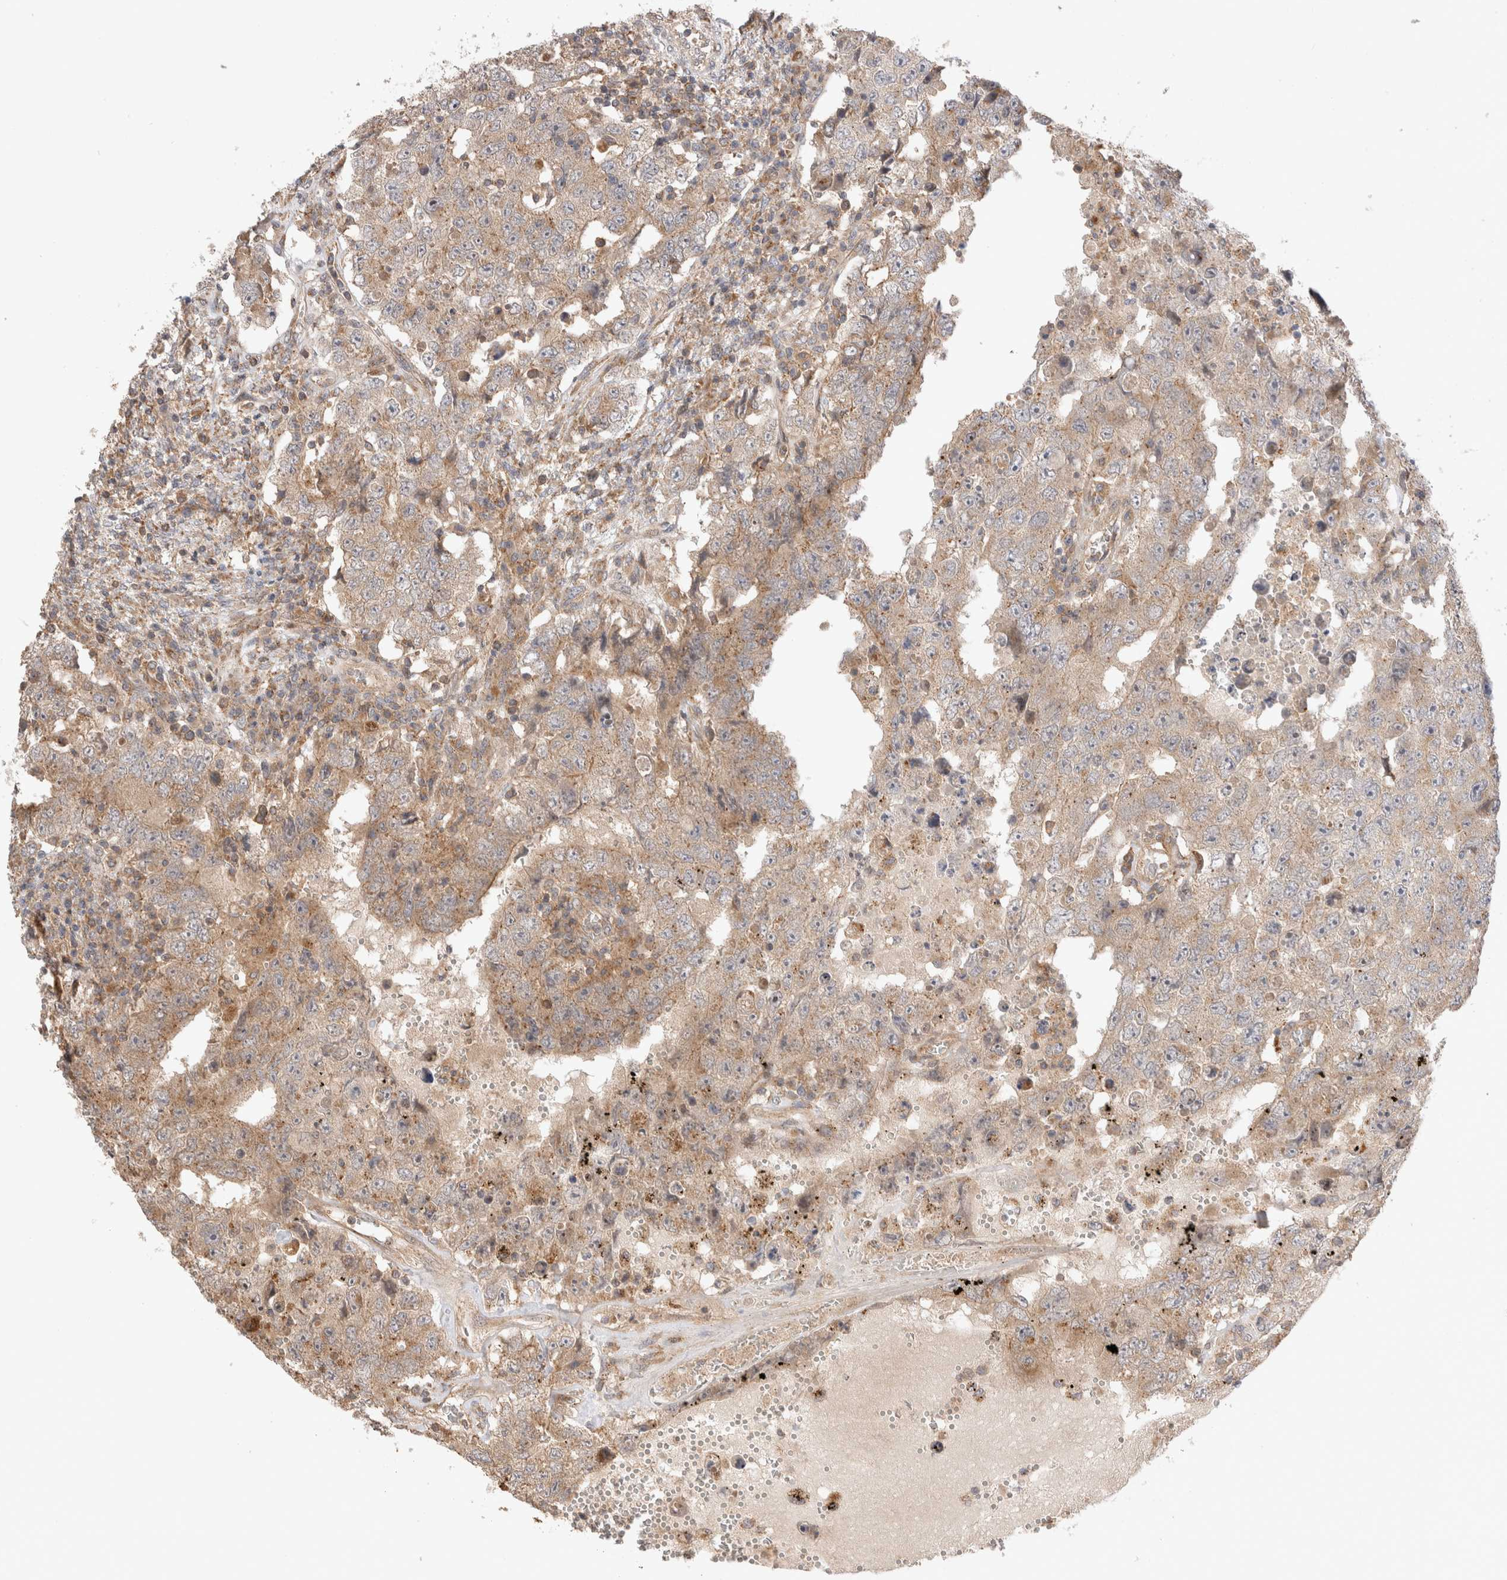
{"staining": {"intensity": "weak", "quantity": ">75%", "location": "cytoplasmic/membranous"}, "tissue": "testis cancer", "cell_type": "Tumor cells", "image_type": "cancer", "snomed": [{"axis": "morphology", "description": "Carcinoma, Embryonal, NOS"}, {"axis": "topography", "description": "Testis"}], "caption": "Immunohistochemical staining of embryonal carcinoma (testis) demonstrates low levels of weak cytoplasmic/membranous positivity in about >75% of tumor cells.", "gene": "VPS28", "patient": {"sex": "male", "age": 26}}